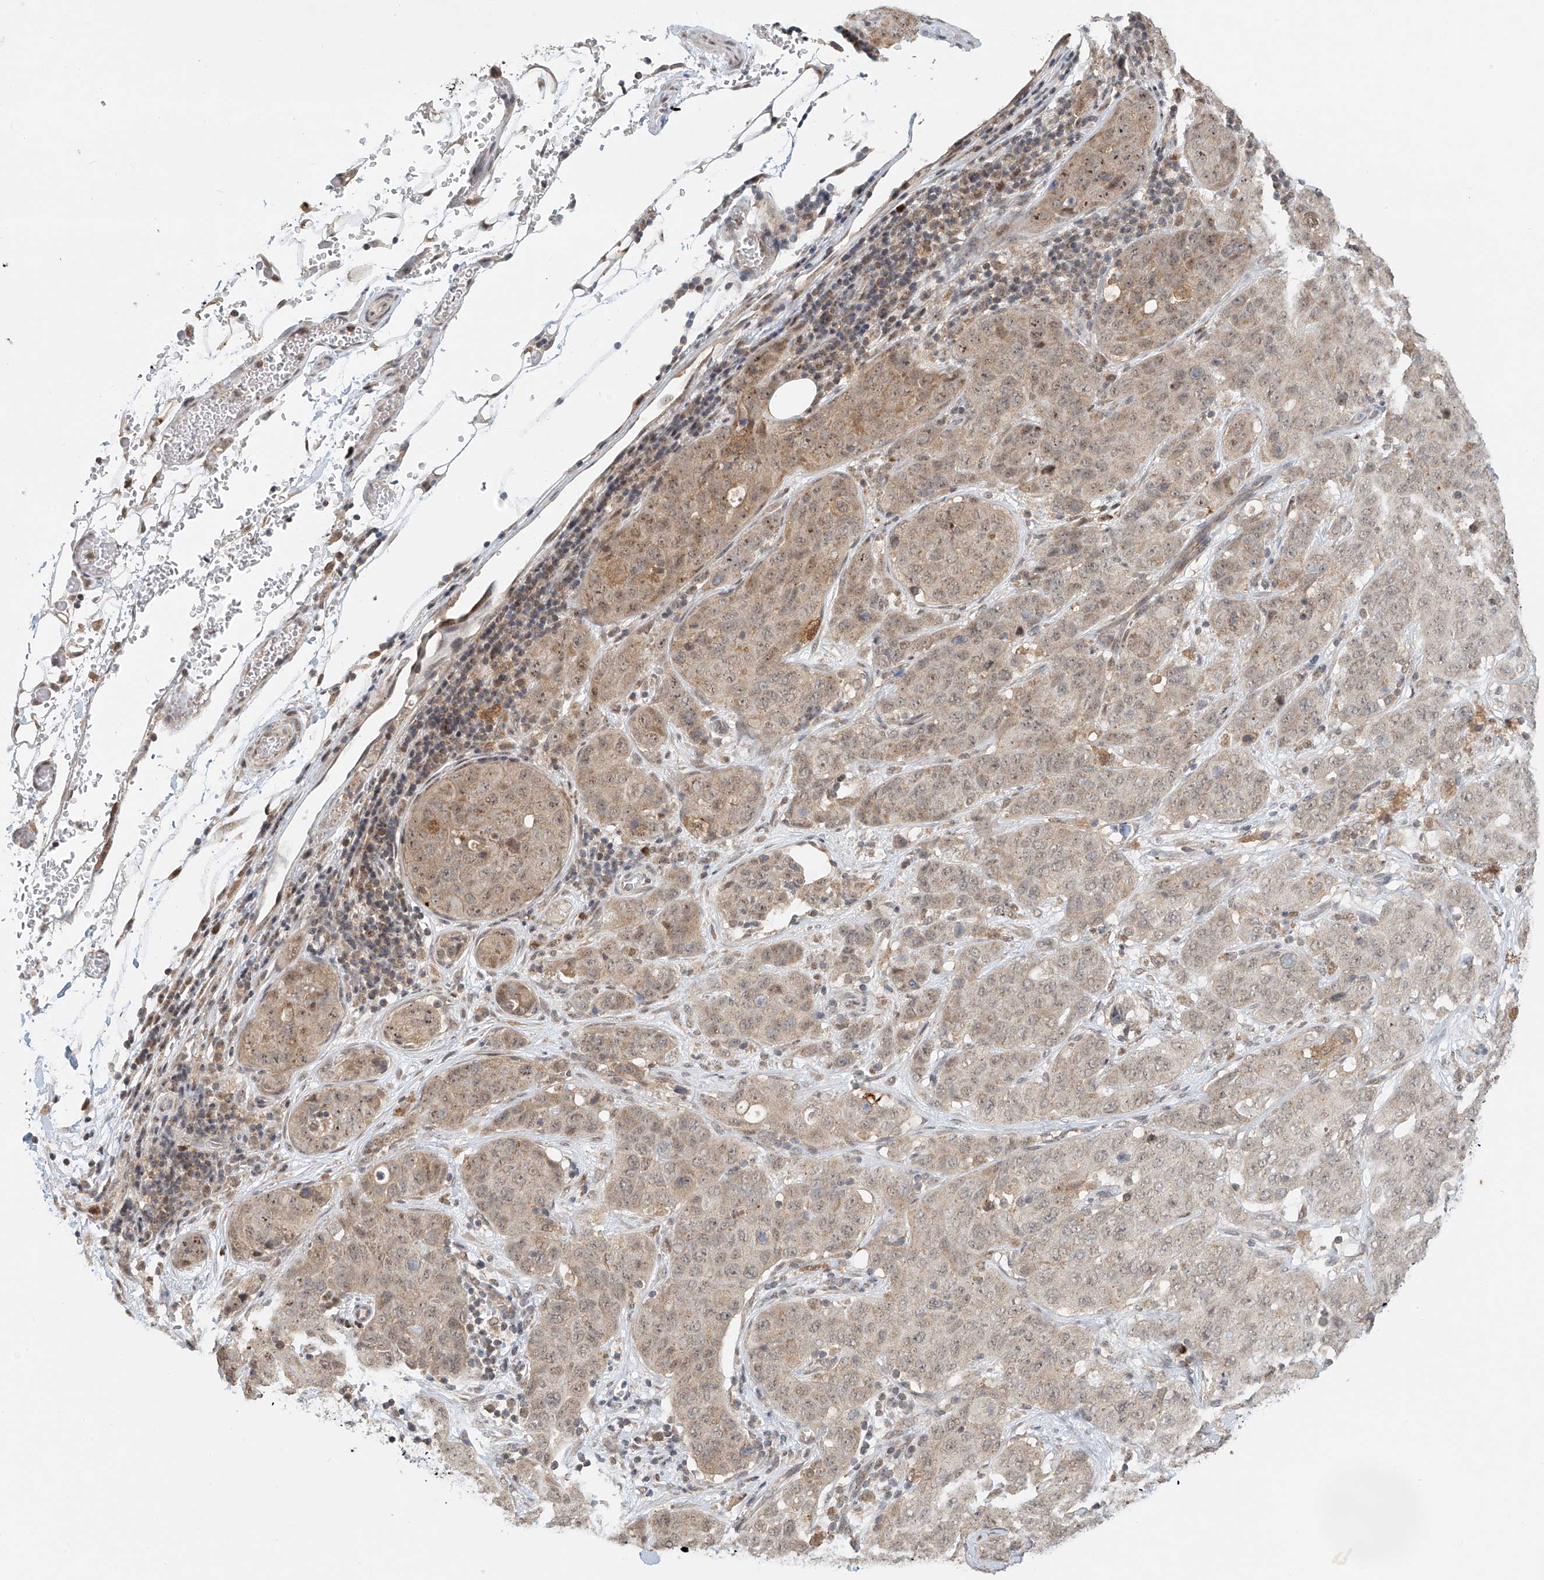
{"staining": {"intensity": "weak", "quantity": "<25%", "location": "cytoplasmic/membranous,nuclear"}, "tissue": "stomach cancer", "cell_type": "Tumor cells", "image_type": "cancer", "snomed": [{"axis": "morphology", "description": "Normal tissue, NOS"}, {"axis": "morphology", "description": "Adenocarcinoma, NOS"}, {"axis": "topography", "description": "Lymph node"}, {"axis": "topography", "description": "Stomach"}], "caption": "Tumor cells are negative for protein expression in human stomach cancer (adenocarcinoma). (DAB immunohistochemistry (IHC), high magnification).", "gene": "SYTL3", "patient": {"sex": "male", "age": 48}}